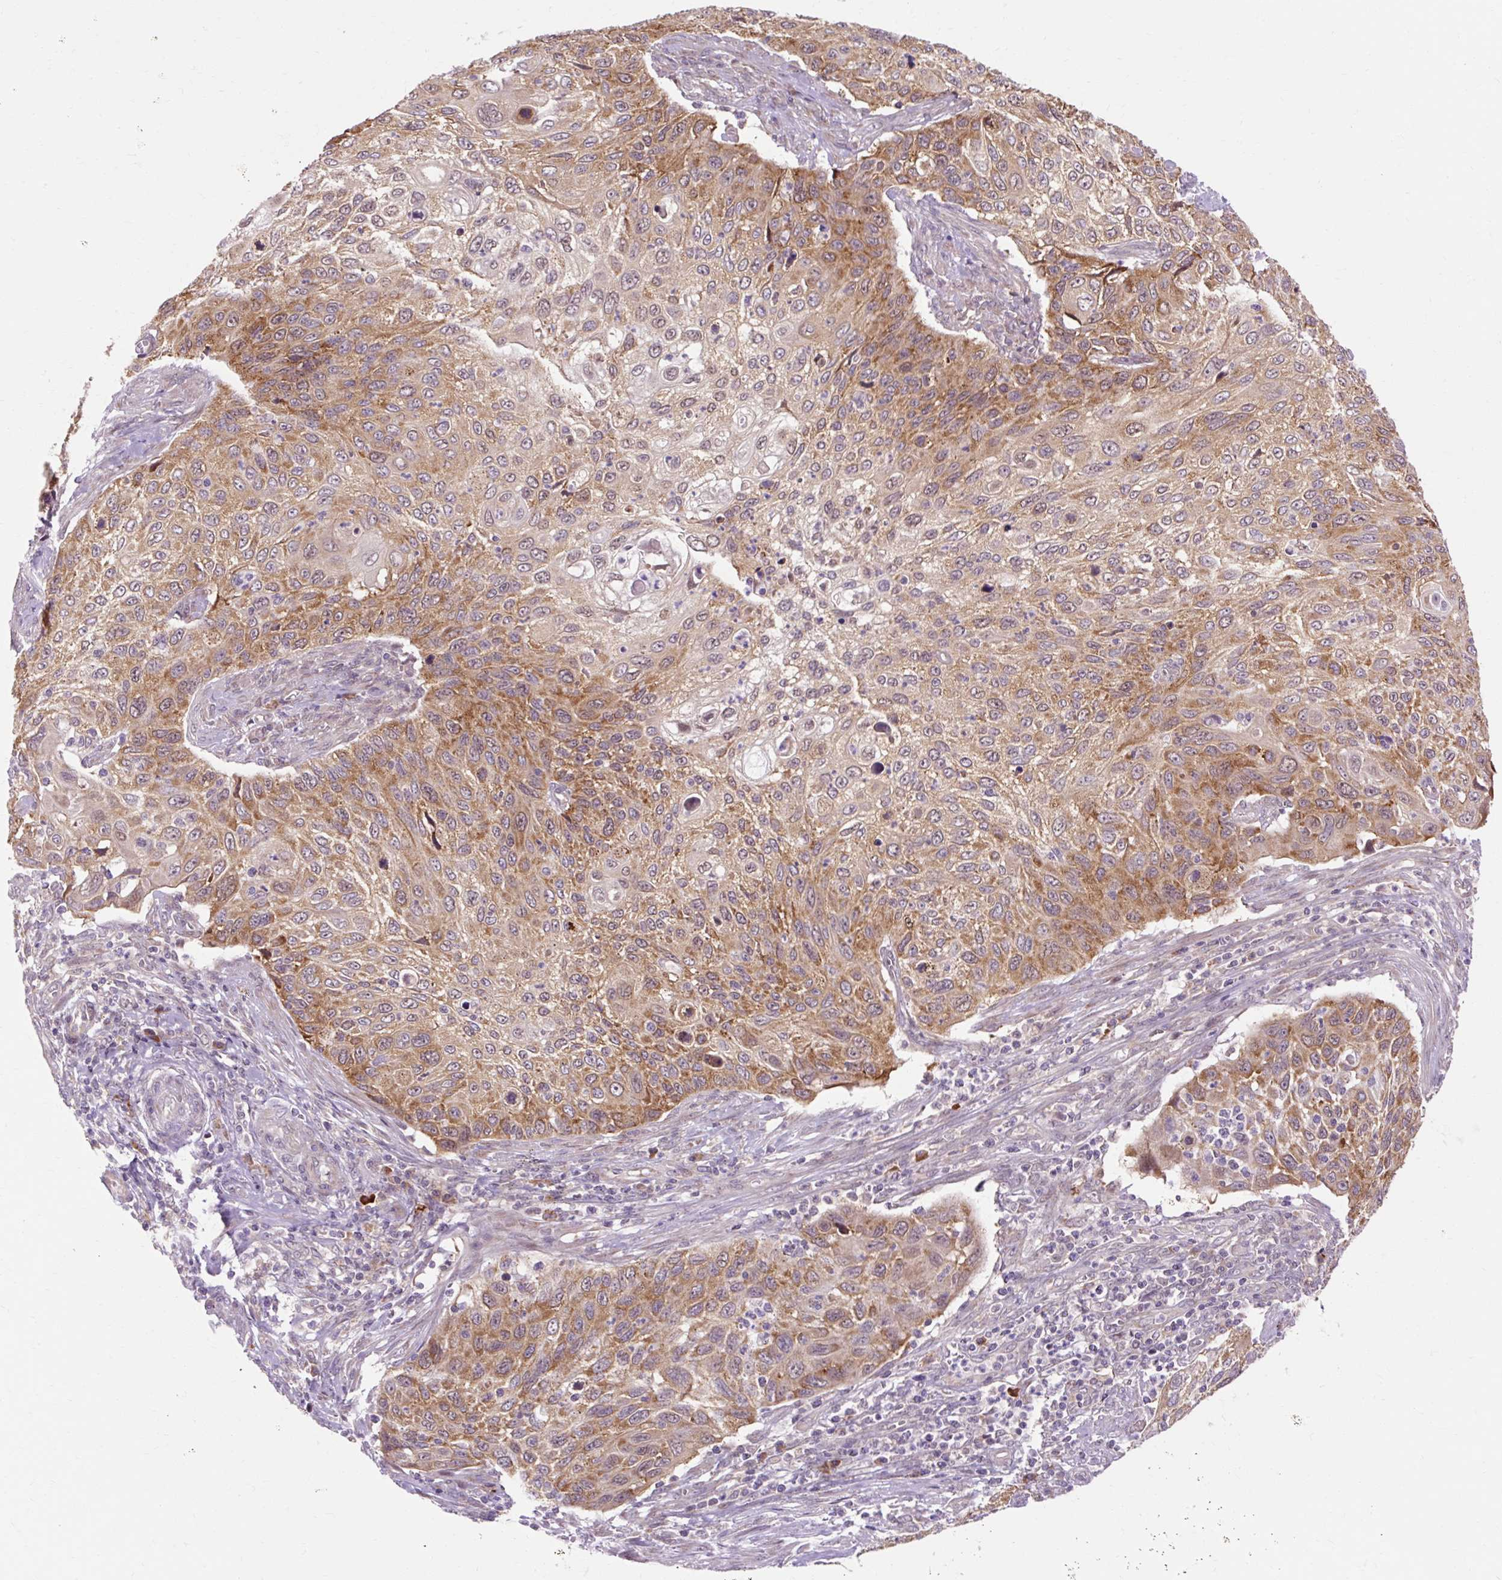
{"staining": {"intensity": "moderate", "quantity": ">75%", "location": "cytoplasmic/membranous"}, "tissue": "cervical cancer", "cell_type": "Tumor cells", "image_type": "cancer", "snomed": [{"axis": "morphology", "description": "Squamous cell carcinoma, NOS"}, {"axis": "topography", "description": "Cervix"}], "caption": "Immunohistochemistry micrograph of neoplastic tissue: human cervical cancer stained using immunohistochemistry exhibits medium levels of moderate protein expression localized specifically in the cytoplasmic/membranous of tumor cells, appearing as a cytoplasmic/membranous brown color.", "gene": "GEMIN2", "patient": {"sex": "female", "age": 70}}